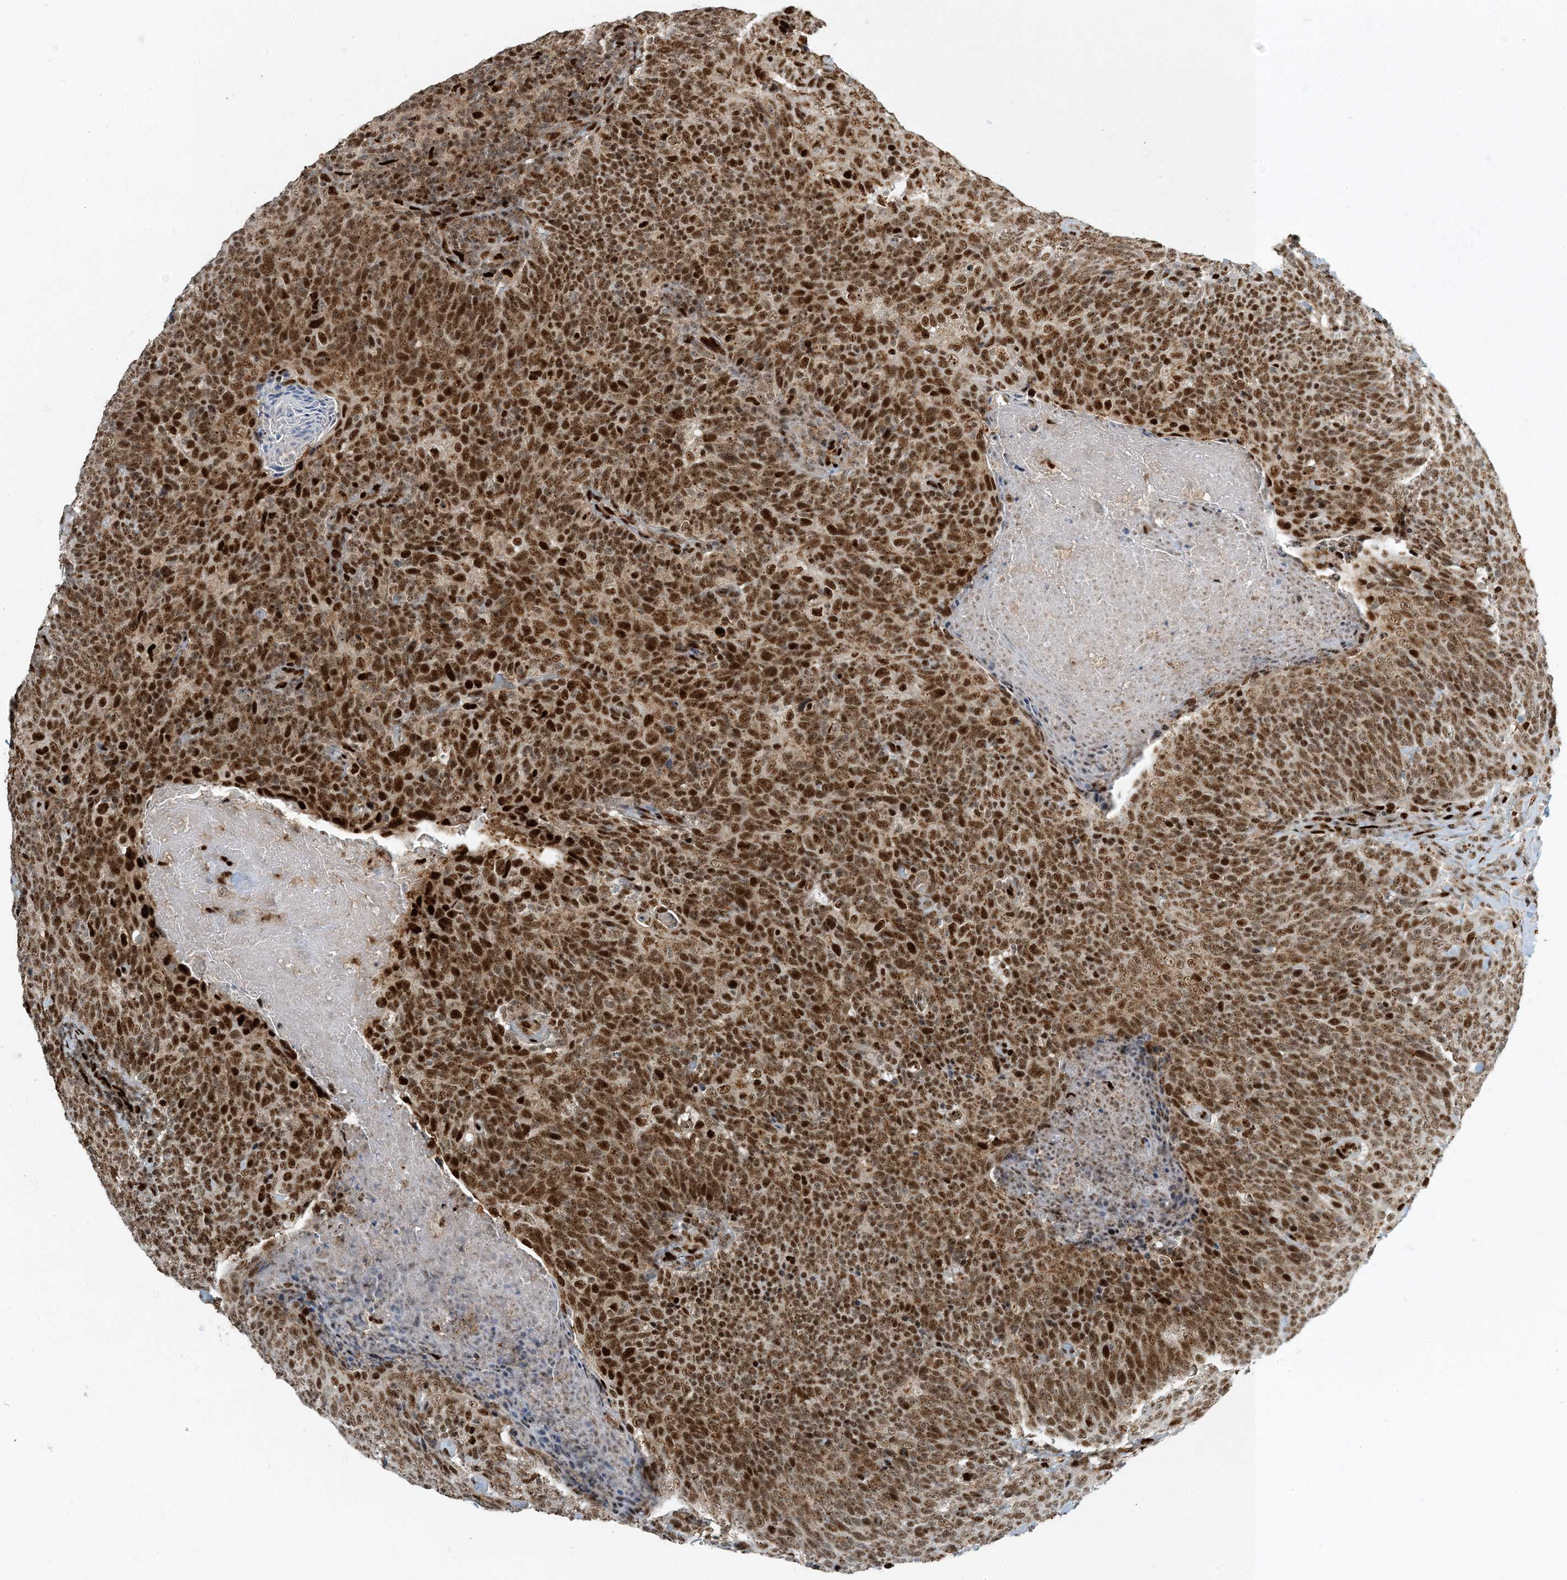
{"staining": {"intensity": "moderate", "quantity": ">75%", "location": "cytoplasmic/membranous,nuclear"}, "tissue": "head and neck cancer", "cell_type": "Tumor cells", "image_type": "cancer", "snomed": [{"axis": "morphology", "description": "Squamous cell carcinoma, NOS"}, {"axis": "morphology", "description": "Squamous cell carcinoma, metastatic, NOS"}, {"axis": "topography", "description": "Lymph node"}, {"axis": "topography", "description": "Head-Neck"}], "caption": "Immunohistochemistry micrograph of neoplastic tissue: head and neck squamous cell carcinoma stained using immunohistochemistry (IHC) reveals medium levels of moderate protein expression localized specifically in the cytoplasmic/membranous and nuclear of tumor cells, appearing as a cytoplasmic/membranous and nuclear brown color.", "gene": "MBD1", "patient": {"sex": "male", "age": 62}}